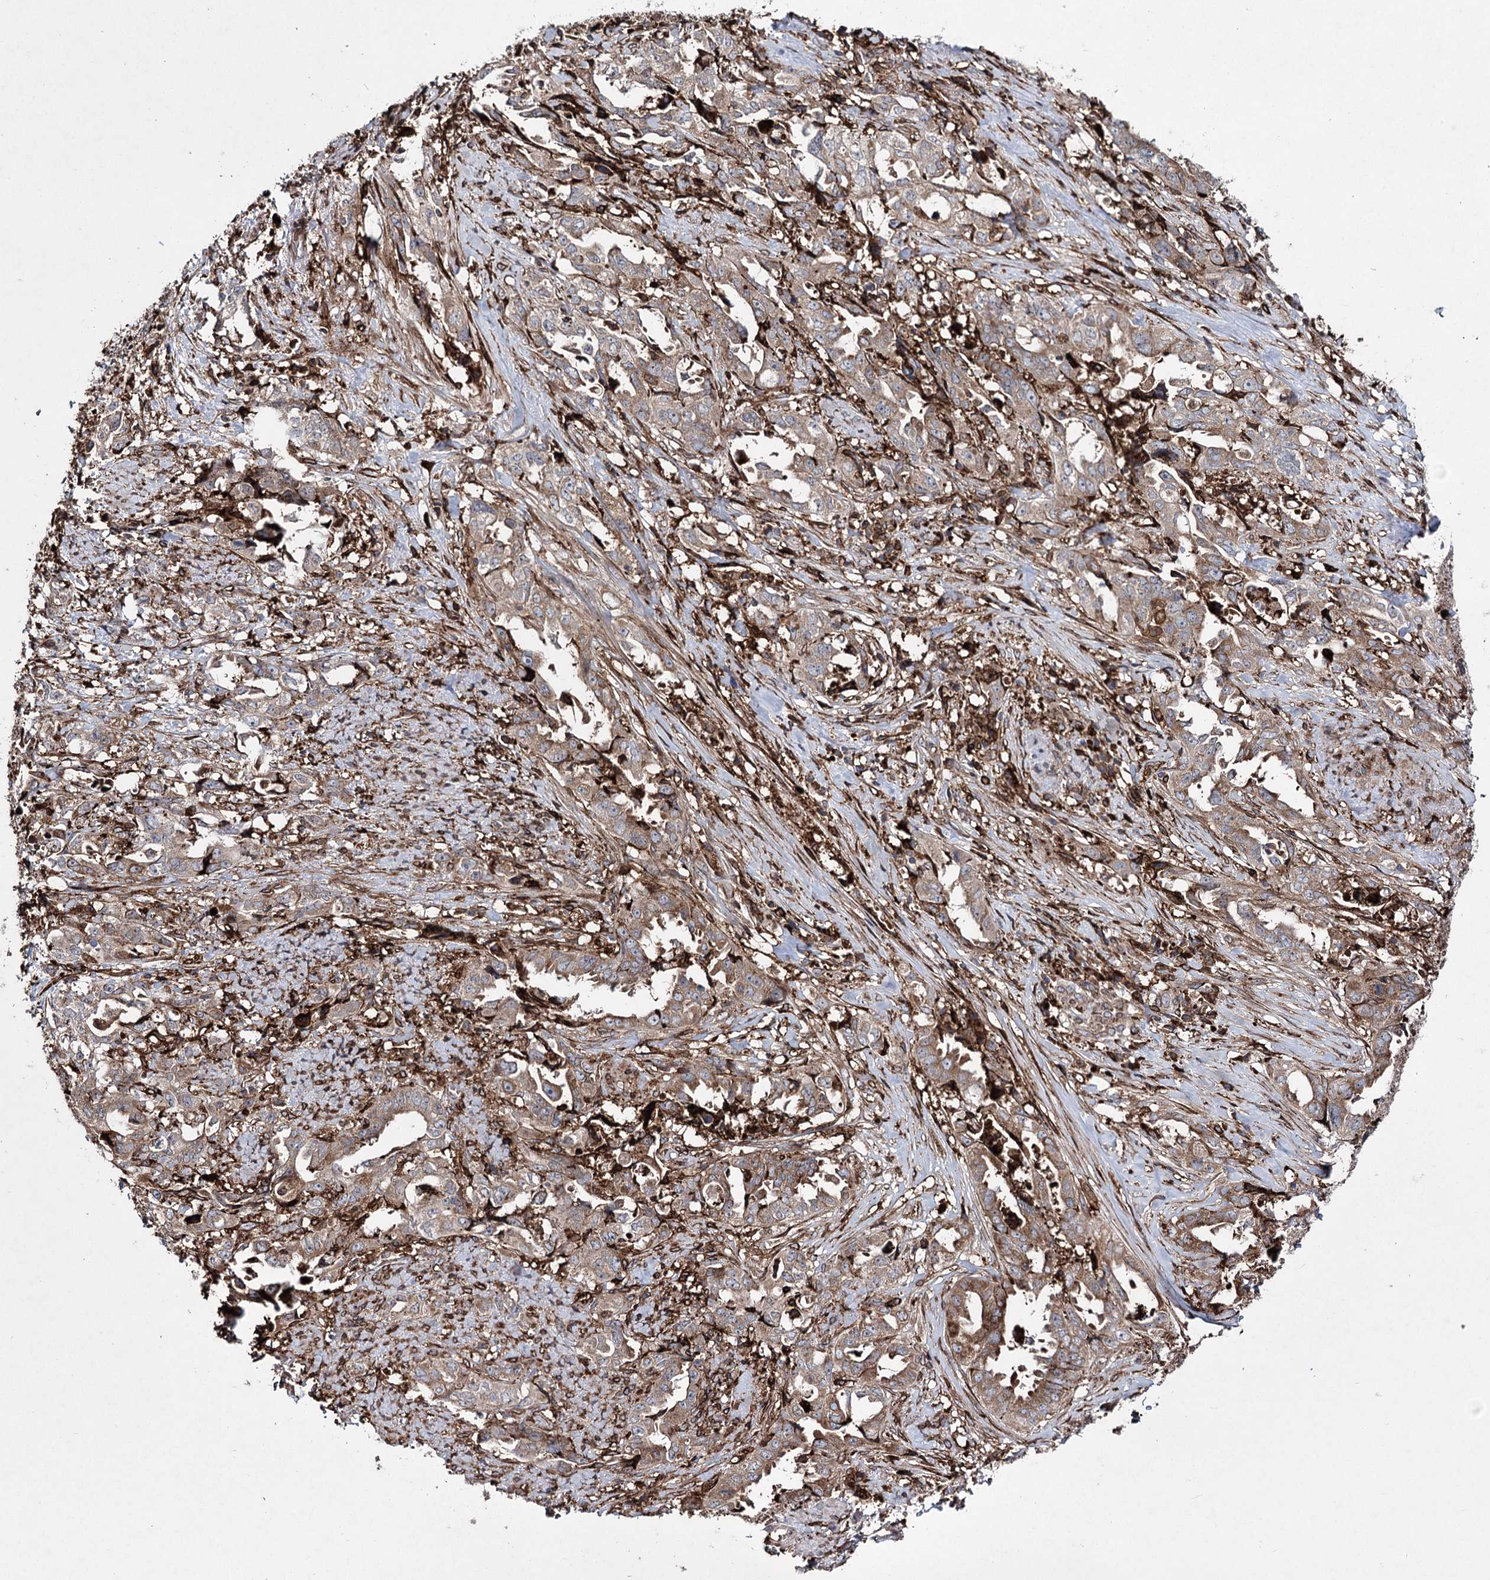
{"staining": {"intensity": "moderate", "quantity": ">75%", "location": "cytoplasmic/membranous"}, "tissue": "endometrial cancer", "cell_type": "Tumor cells", "image_type": "cancer", "snomed": [{"axis": "morphology", "description": "Adenocarcinoma, NOS"}, {"axis": "topography", "description": "Endometrium"}], "caption": "Immunohistochemistry of adenocarcinoma (endometrial) displays medium levels of moderate cytoplasmic/membranous staining in approximately >75% of tumor cells.", "gene": "DCUN1D4", "patient": {"sex": "female", "age": 65}}